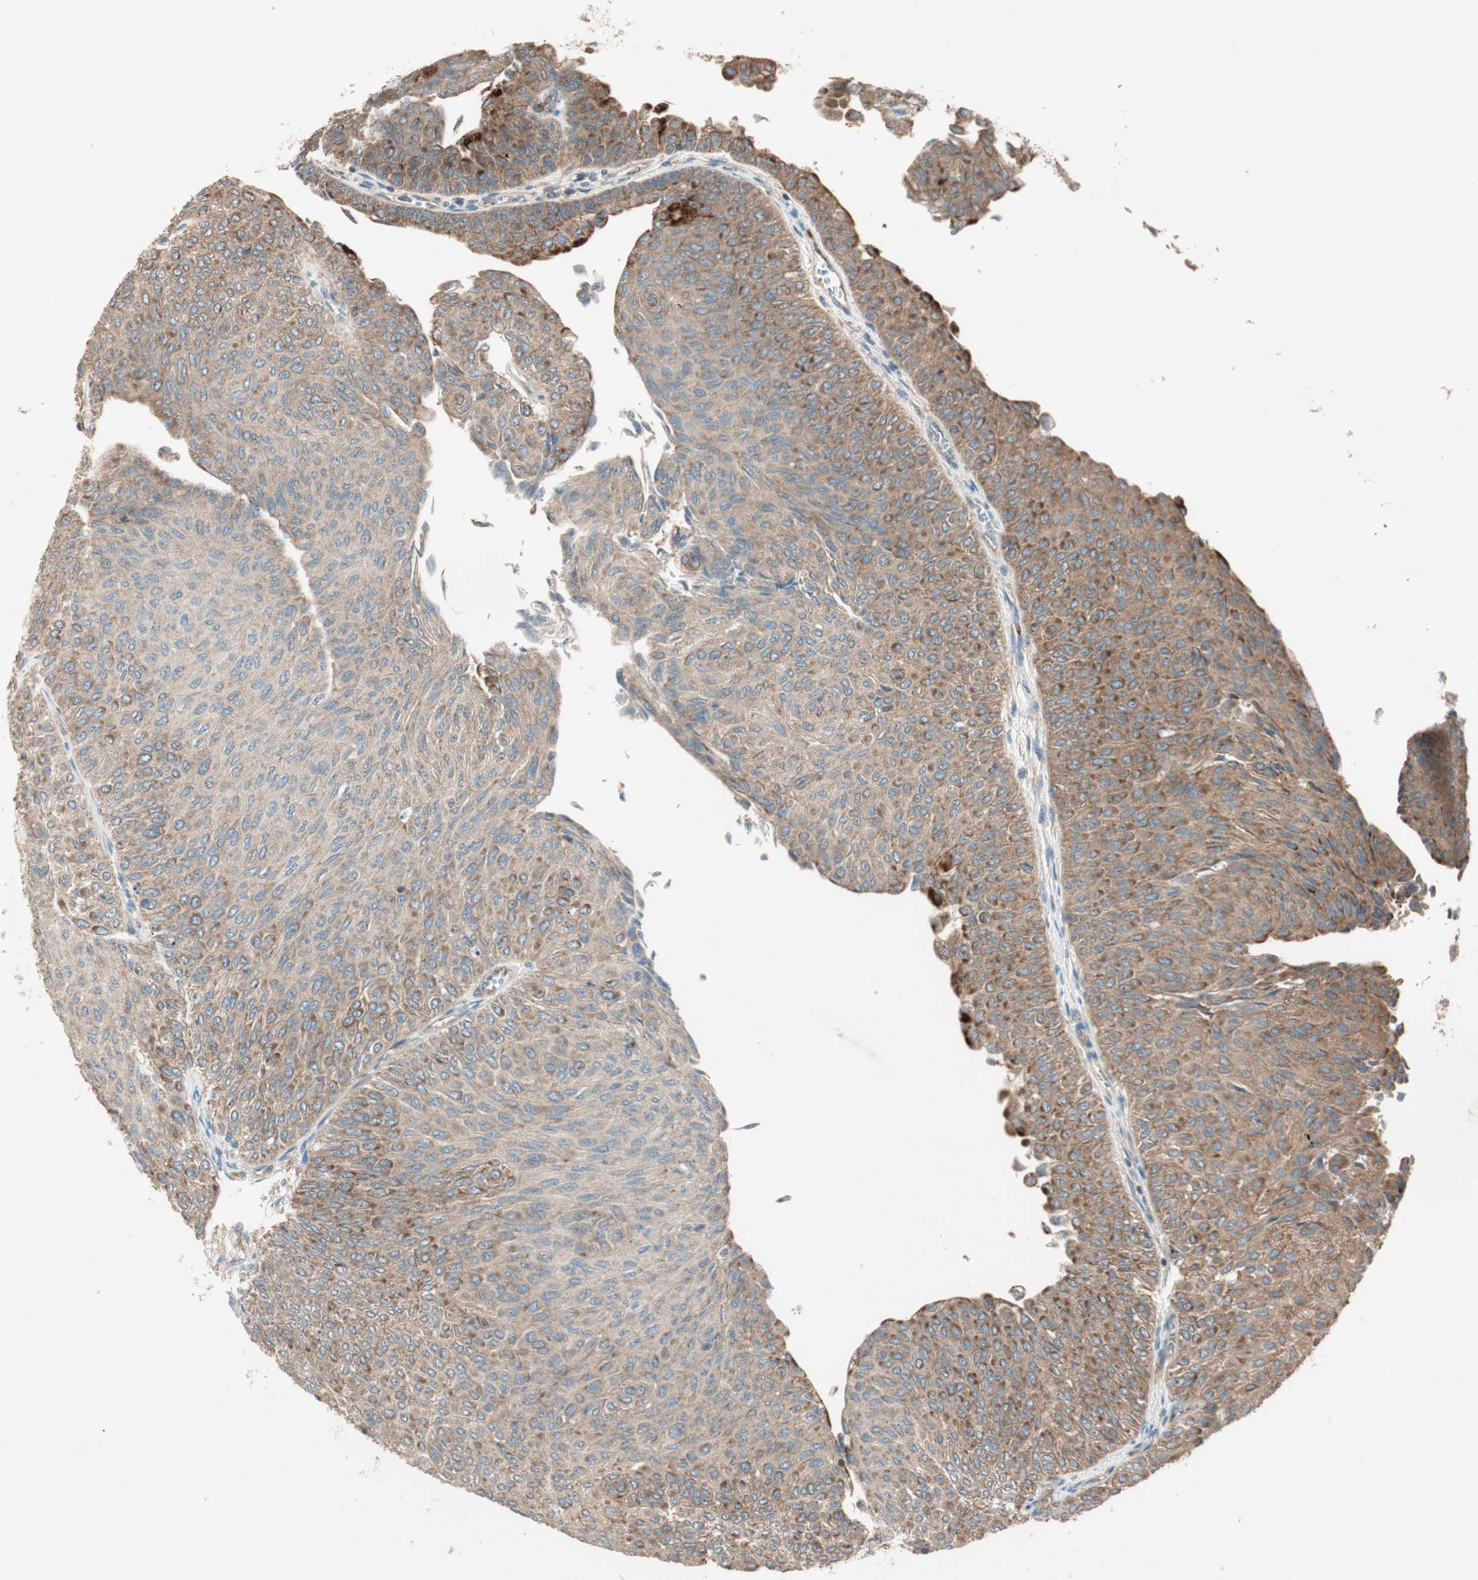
{"staining": {"intensity": "strong", "quantity": ">75%", "location": "cytoplasmic/membranous"}, "tissue": "urothelial cancer", "cell_type": "Tumor cells", "image_type": "cancer", "snomed": [{"axis": "morphology", "description": "Urothelial carcinoma, Low grade"}, {"axis": "topography", "description": "Urinary bladder"}], "caption": "Urothelial carcinoma (low-grade) stained for a protein (brown) reveals strong cytoplasmic/membranous positive staining in about >75% of tumor cells.", "gene": "CC2D1A", "patient": {"sex": "male", "age": 78}}